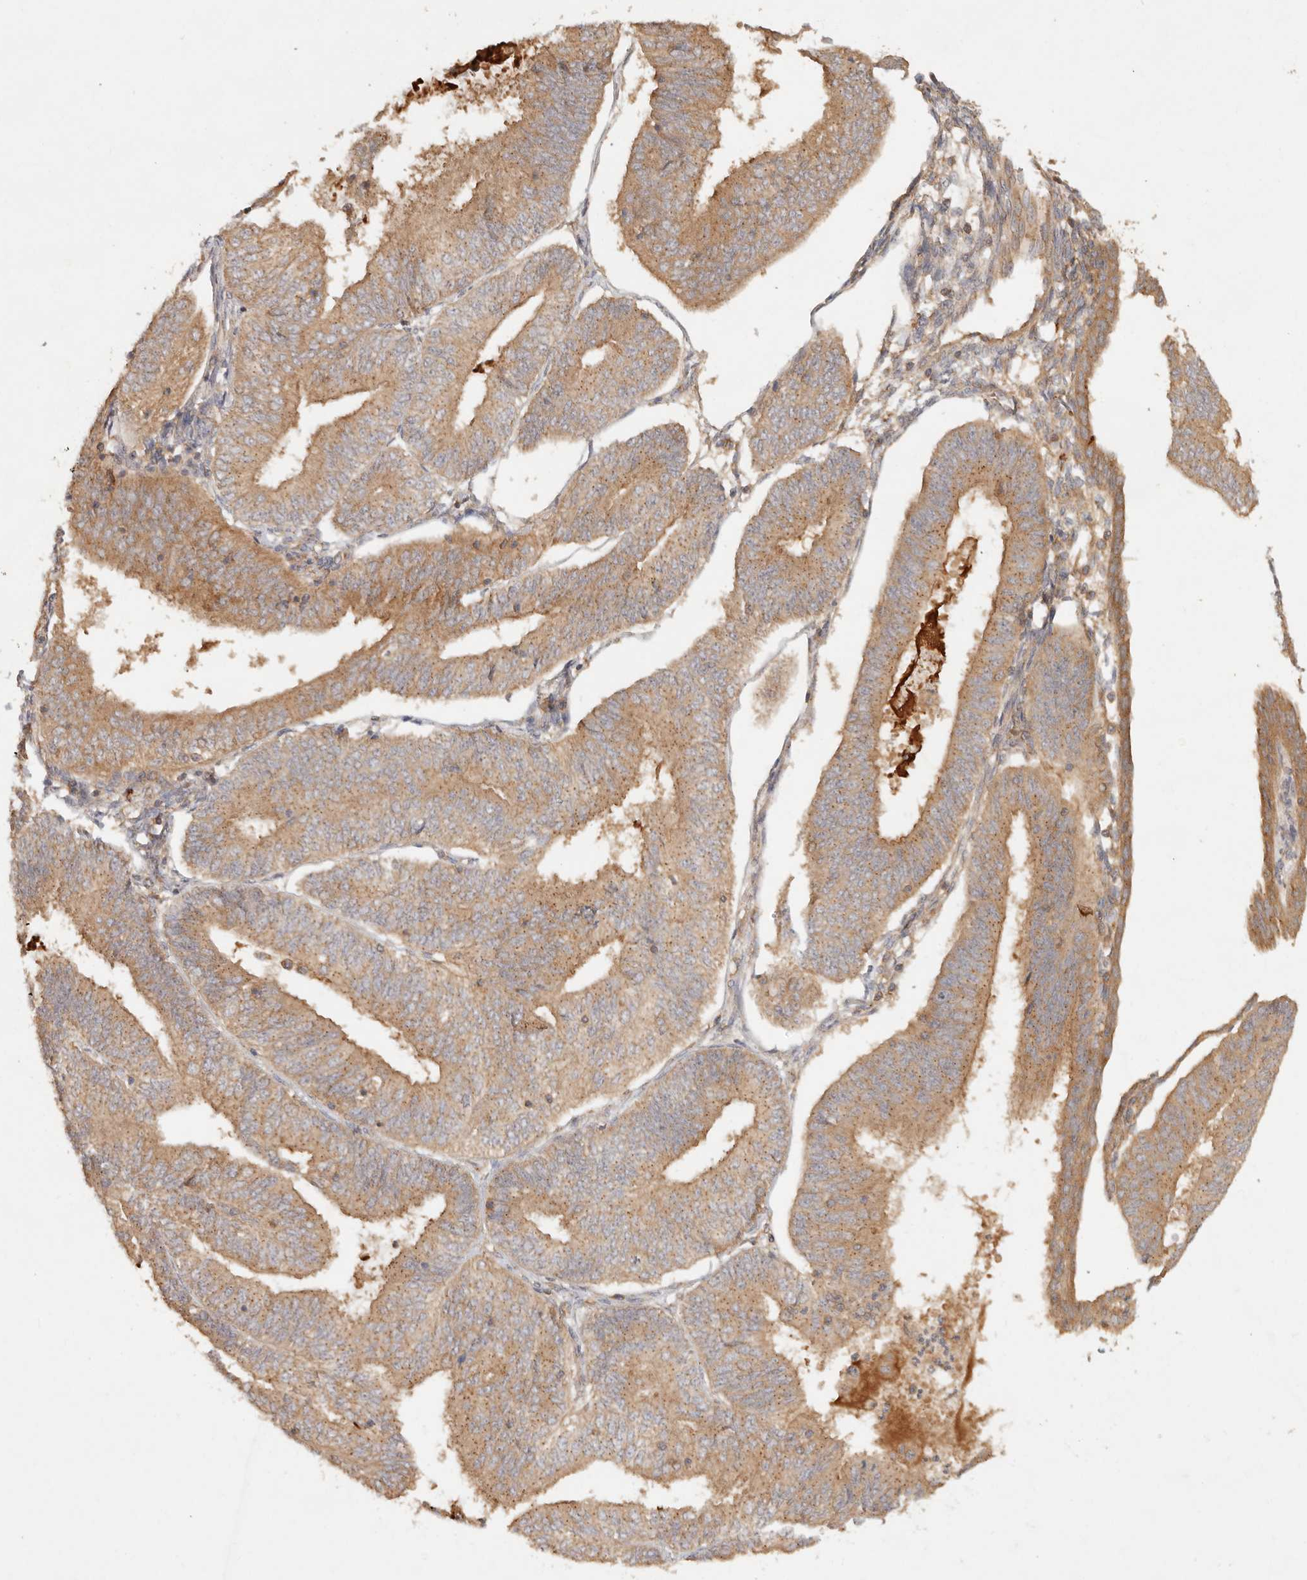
{"staining": {"intensity": "moderate", "quantity": ">75%", "location": "cytoplasmic/membranous"}, "tissue": "endometrial cancer", "cell_type": "Tumor cells", "image_type": "cancer", "snomed": [{"axis": "morphology", "description": "Adenocarcinoma, NOS"}, {"axis": "topography", "description": "Endometrium"}], "caption": "Protein expression analysis of endometrial adenocarcinoma reveals moderate cytoplasmic/membranous staining in about >75% of tumor cells. (IHC, brightfield microscopy, high magnification).", "gene": "HECTD3", "patient": {"sex": "female", "age": 58}}